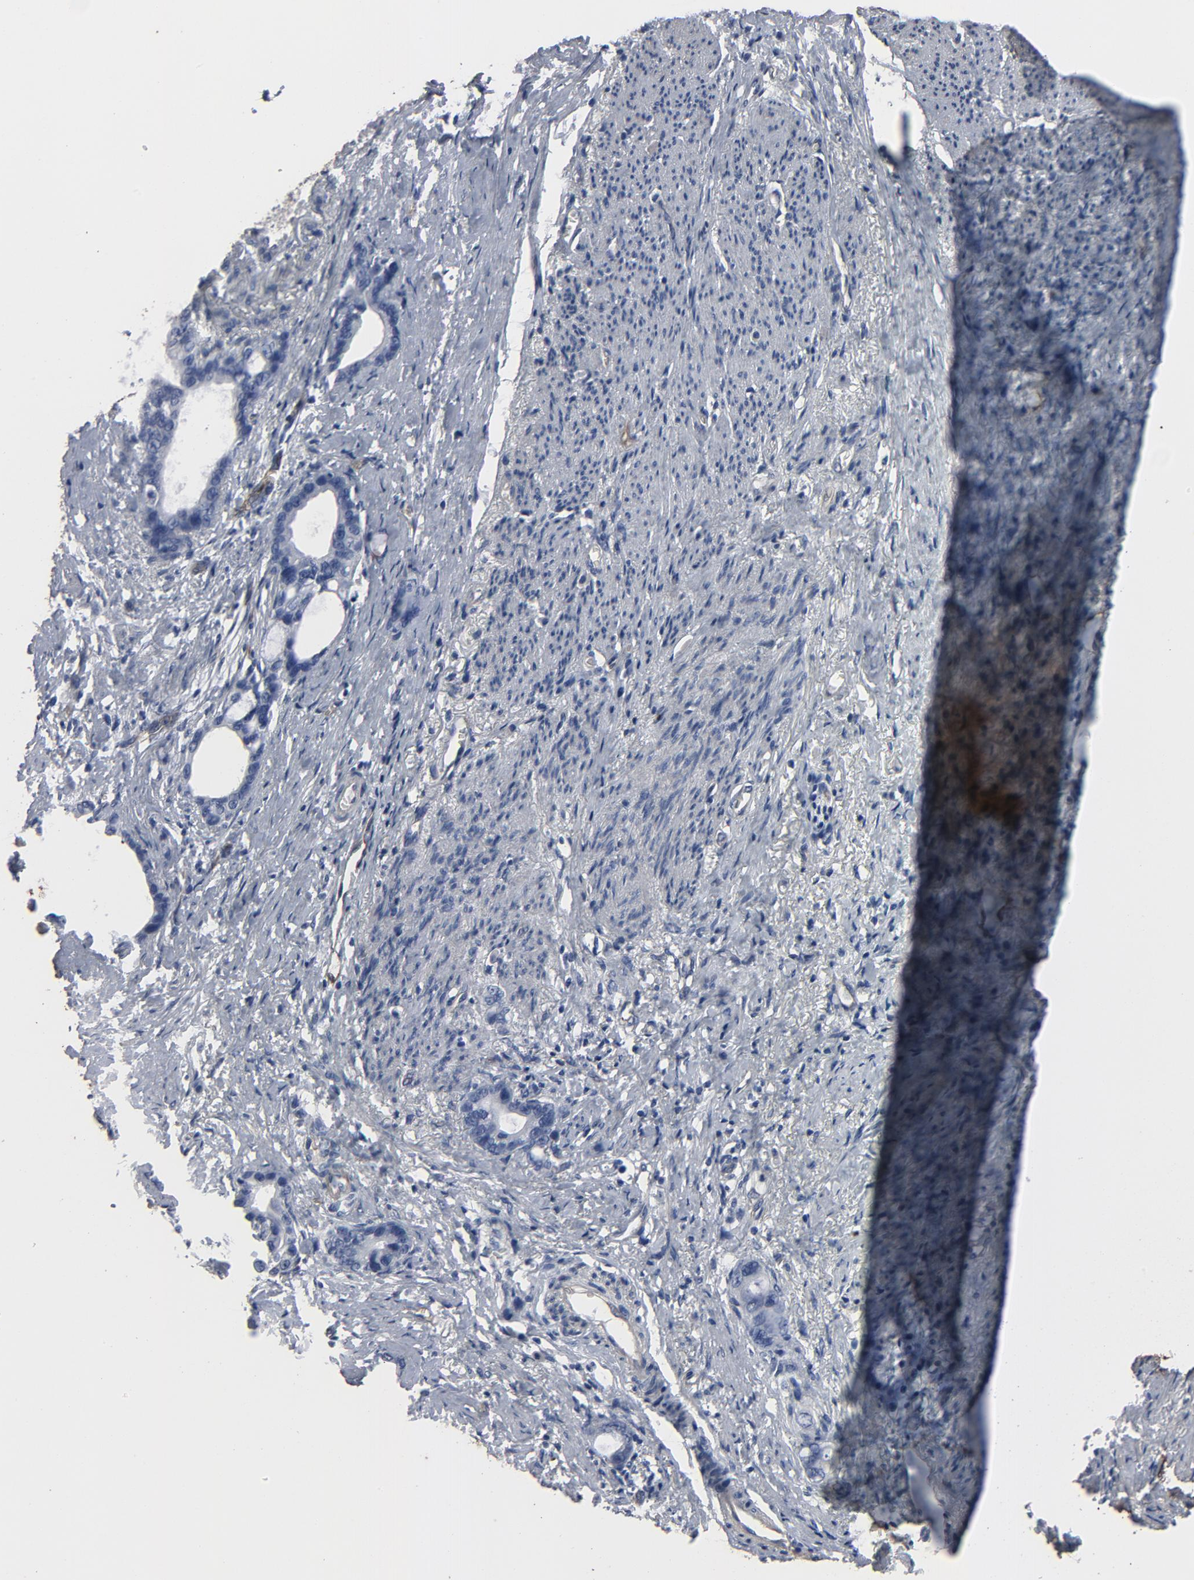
{"staining": {"intensity": "negative", "quantity": "none", "location": "none"}, "tissue": "stomach cancer", "cell_type": "Tumor cells", "image_type": "cancer", "snomed": [{"axis": "morphology", "description": "Adenocarcinoma, NOS"}, {"axis": "topography", "description": "Stomach"}], "caption": "Immunohistochemistry (IHC) histopathology image of stomach cancer stained for a protein (brown), which reveals no staining in tumor cells.", "gene": "KDR", "patient": {"sex": "female", "age": 75}}